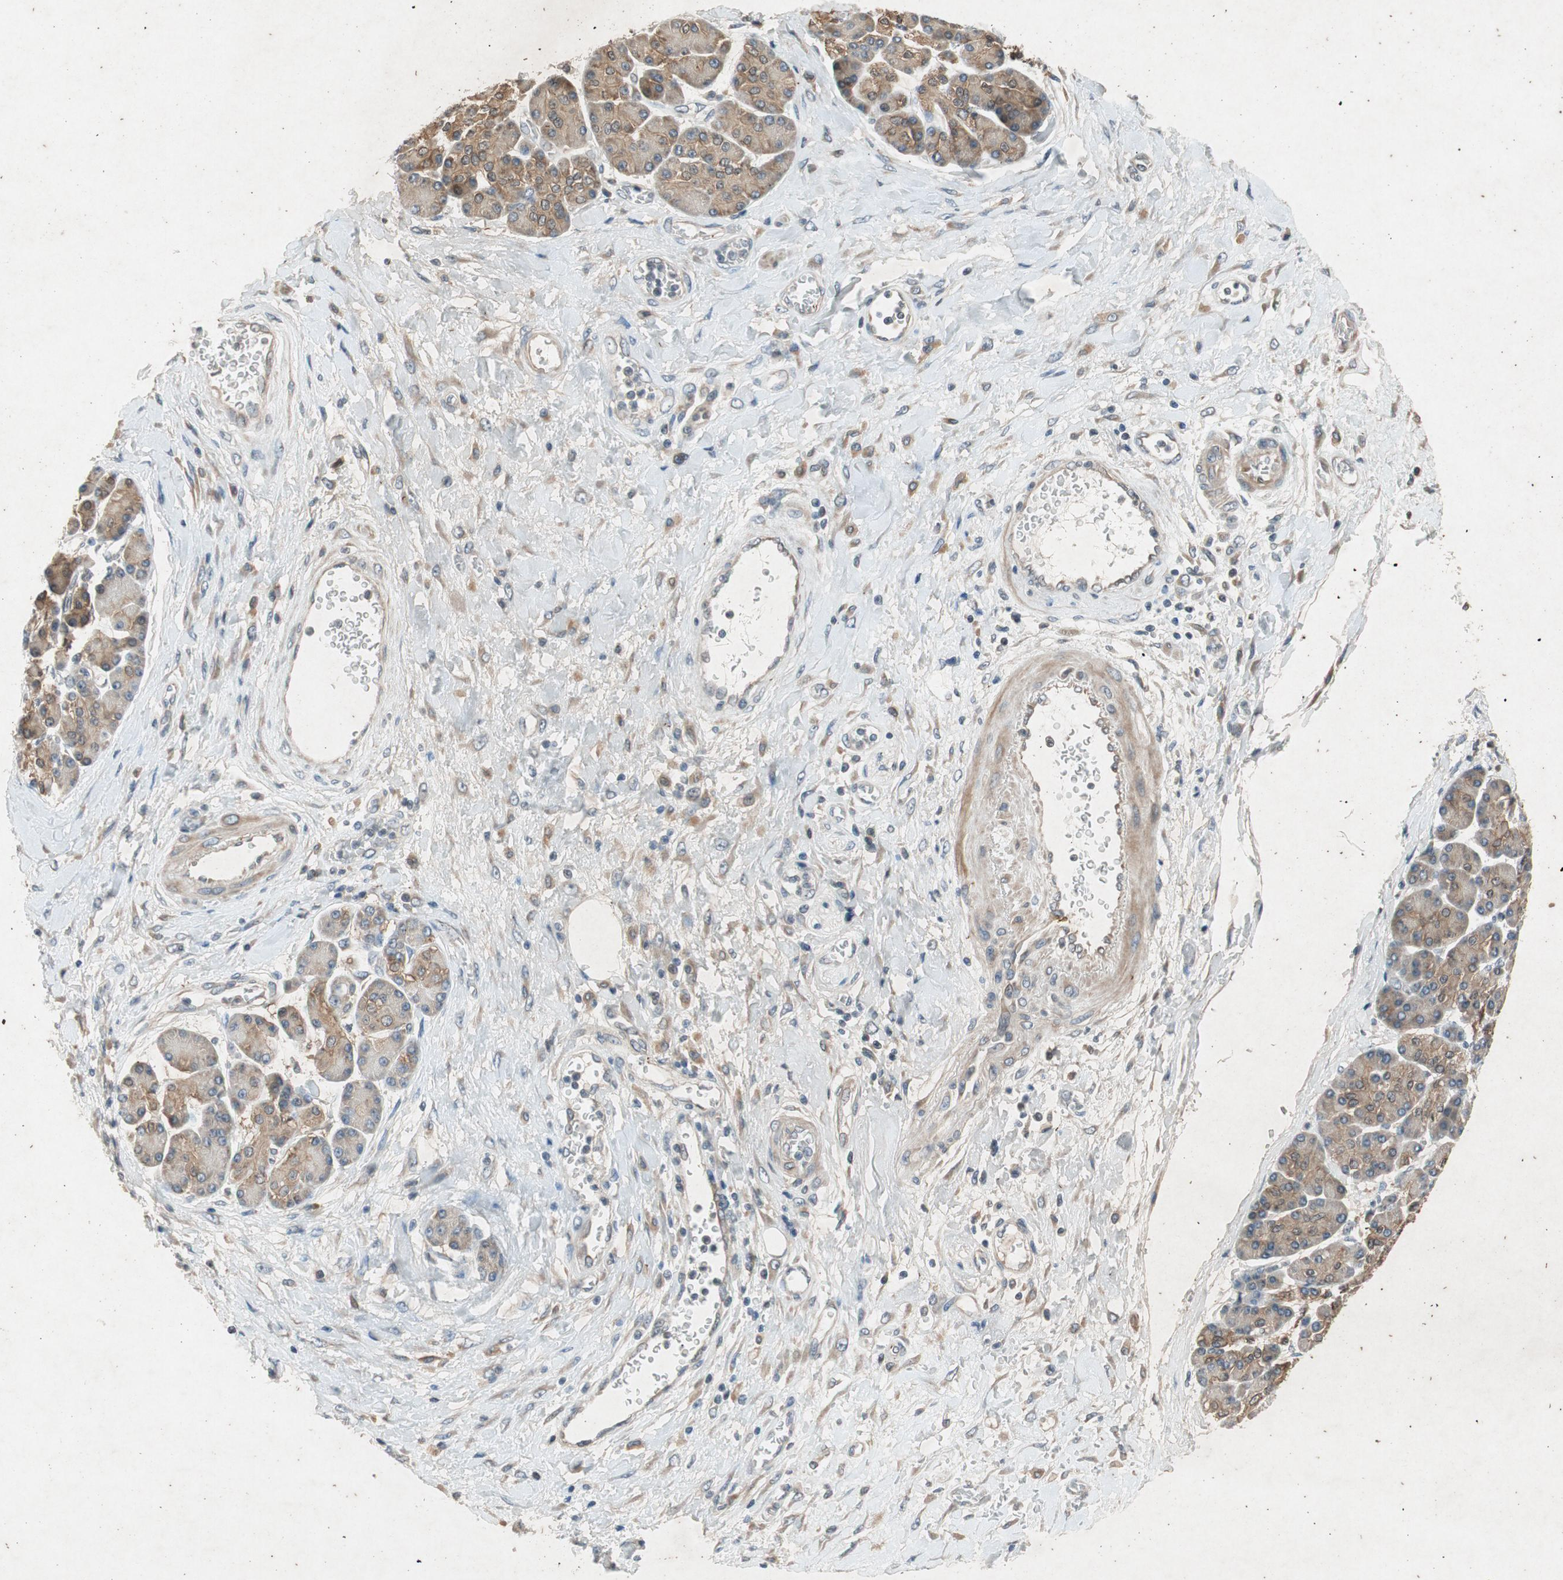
{"staining": {"intensity": "moderate", "quantity": "<25%", "location": "cytoplasmic/membranous"}, "tissue": "pancreatic cancer", "cell_type": "Tumor cells", "image_type": "cancer", "snomed": [{"axis": "morphology", "description": "Adenocarcinoma, NOS"}, {"axis": "topography", "description": "Pancreas"}], "caption": "Immunohistochemistry (IHC) staining of adenocarcinoma (pancreatic), which exhibits low levels of moderate cytoplasmic/membranous positivity in about <25% of tumor cells indicating moderate cytoplasmic/membranous protein staining. The staining was performed using DAB (brown) for protein detection and nuclei were counterstained in hematoxylin (blue).", "gene": "ATP2C1", "patient": {"sex": "female", "age": 70}}